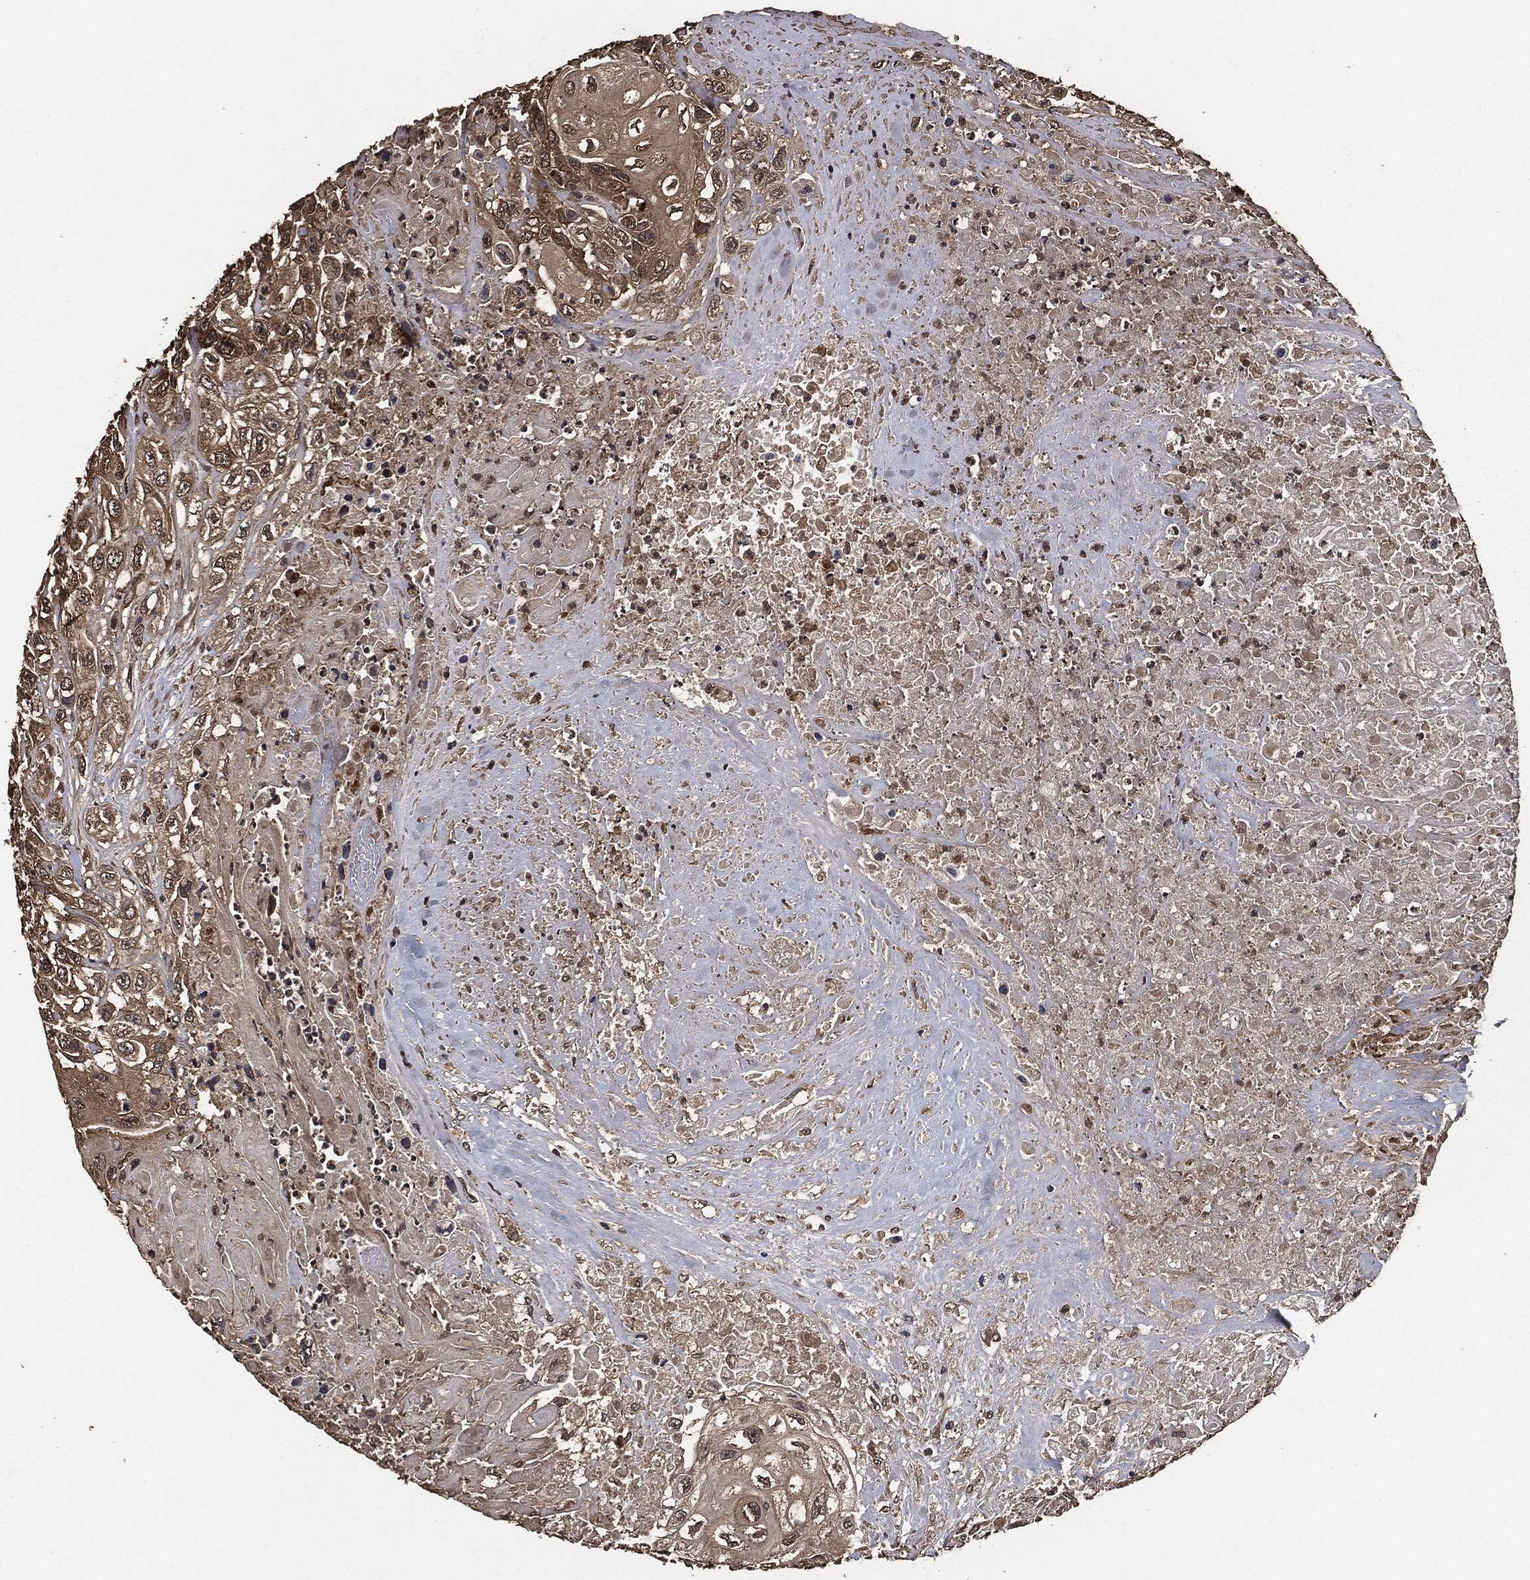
{"staining": {"intensity": "moderate", "quantity": ">75%", "location": "cytoplasmic/membranous"}, "tissue": "urothelial cancer", "cell_type": "Tumor cells", "image_type": "cancer", "snomed": [{"axis": "morphology", "description": "Urothelial carcinoma, High grade"}, {"axis": "topography", "description": "Urinary bladder"}], "caption": "Immunohistochemical staining of high-grade urothelial carcinoma exhibits medium levels of moderate cytoplasmic/membranous staining in approximately >75% of tumor cells. (brown staining indicates protein expression, while blue staining denotes nuclei).", "gene": "AKT1S1", "patient": {"sex": "female", "age": 56}}